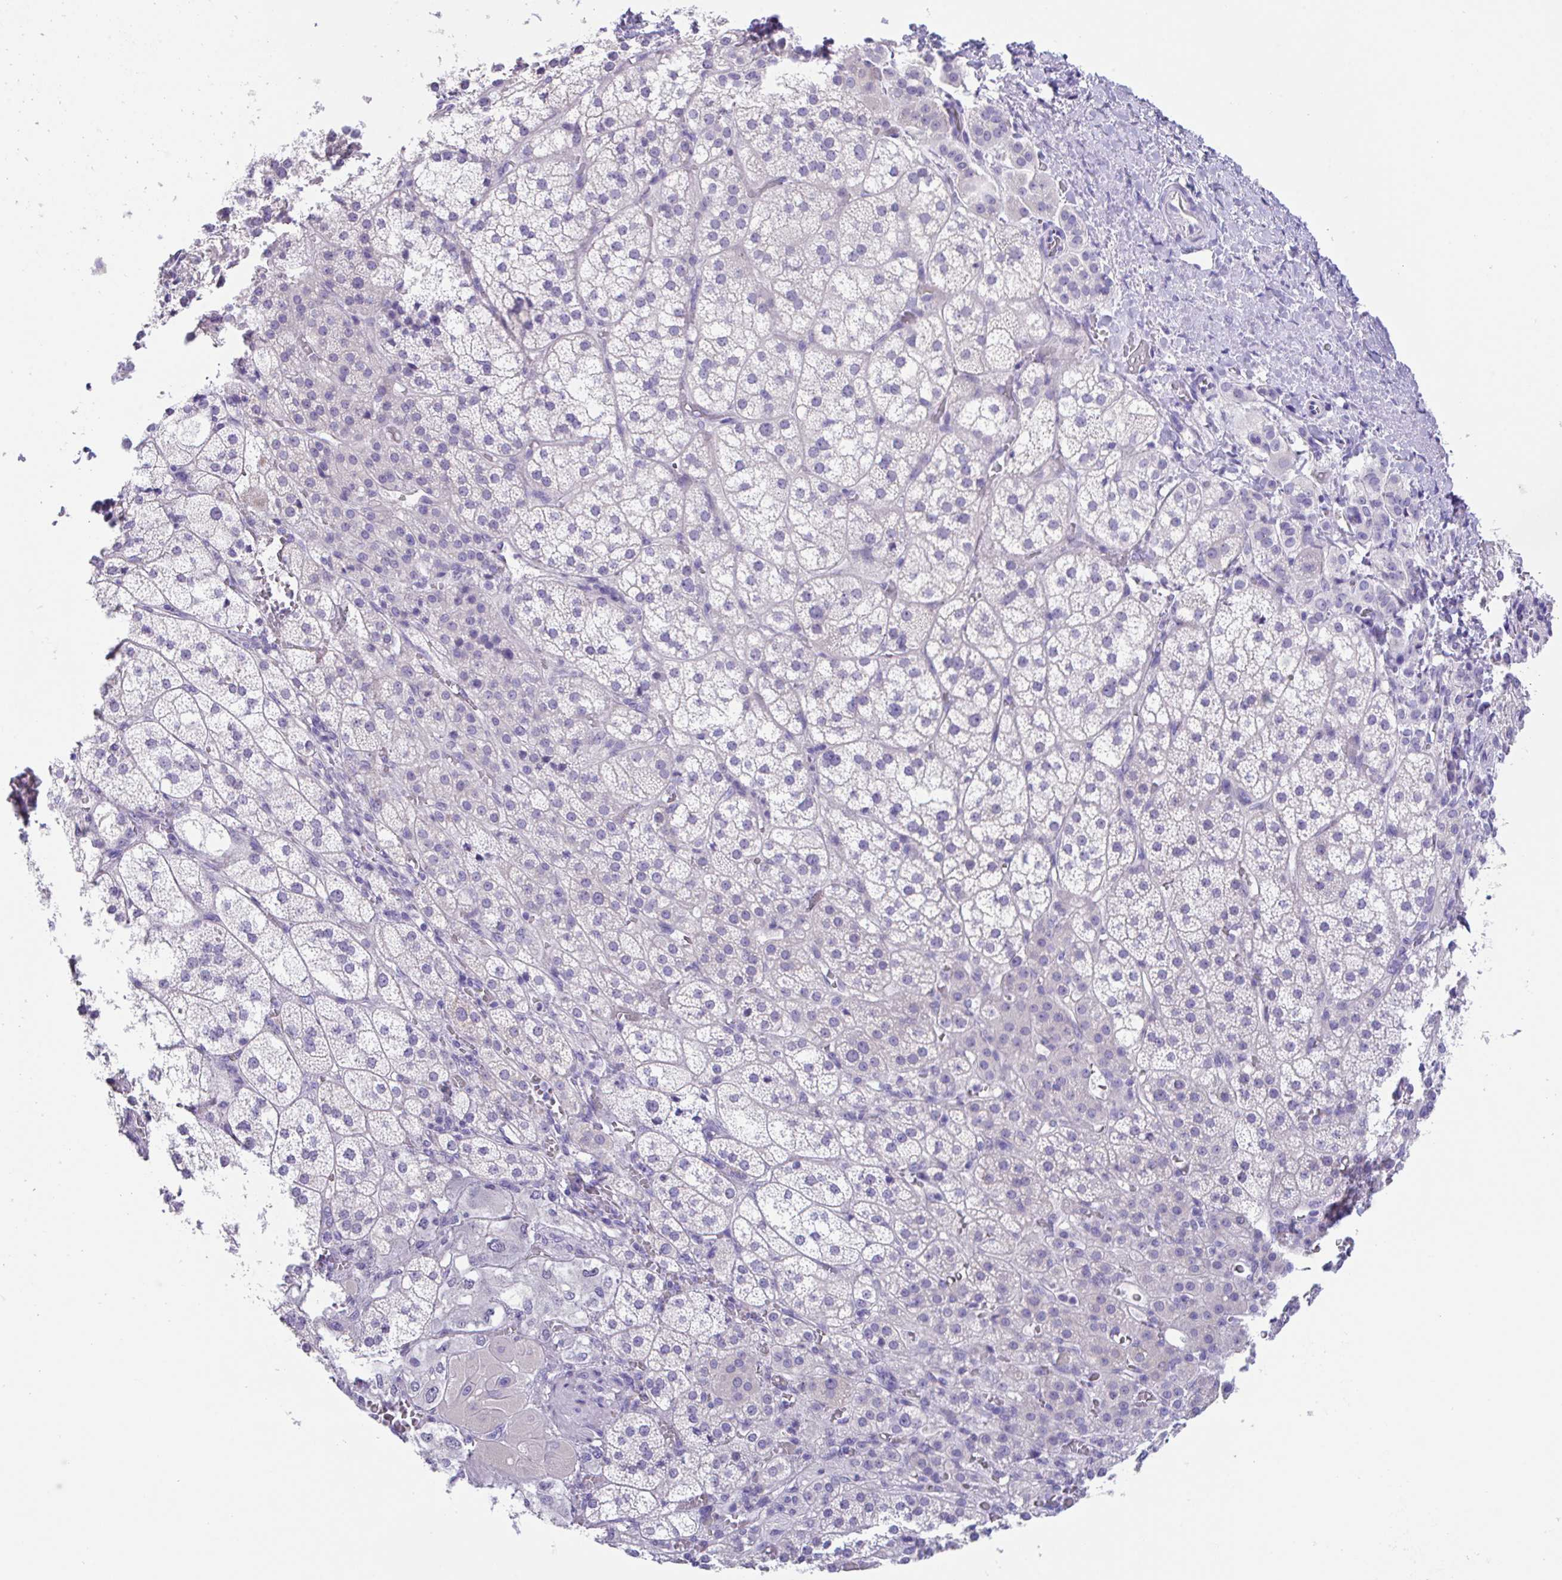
{"staining": {"intensity": "negative", "quantity": "none", "location": "none"}, "tissue": "adrenal gland", "cell_type": "Glandular cells", "image_type": "normal", "snomed": [{"axis": "morphology", "description": "Normal tissue, NOS"}, {"axis": "topography", "description": "Adrenal gland"}], "caption": "Immunohistochemistry of unremarkable human adrenal gland shows no positivity in glandular cells. (Immunohistochemistry, brightfield microscopy, high magnification).", "gene": "HACD4", "patient": {"sex": "female", "age": 60}}